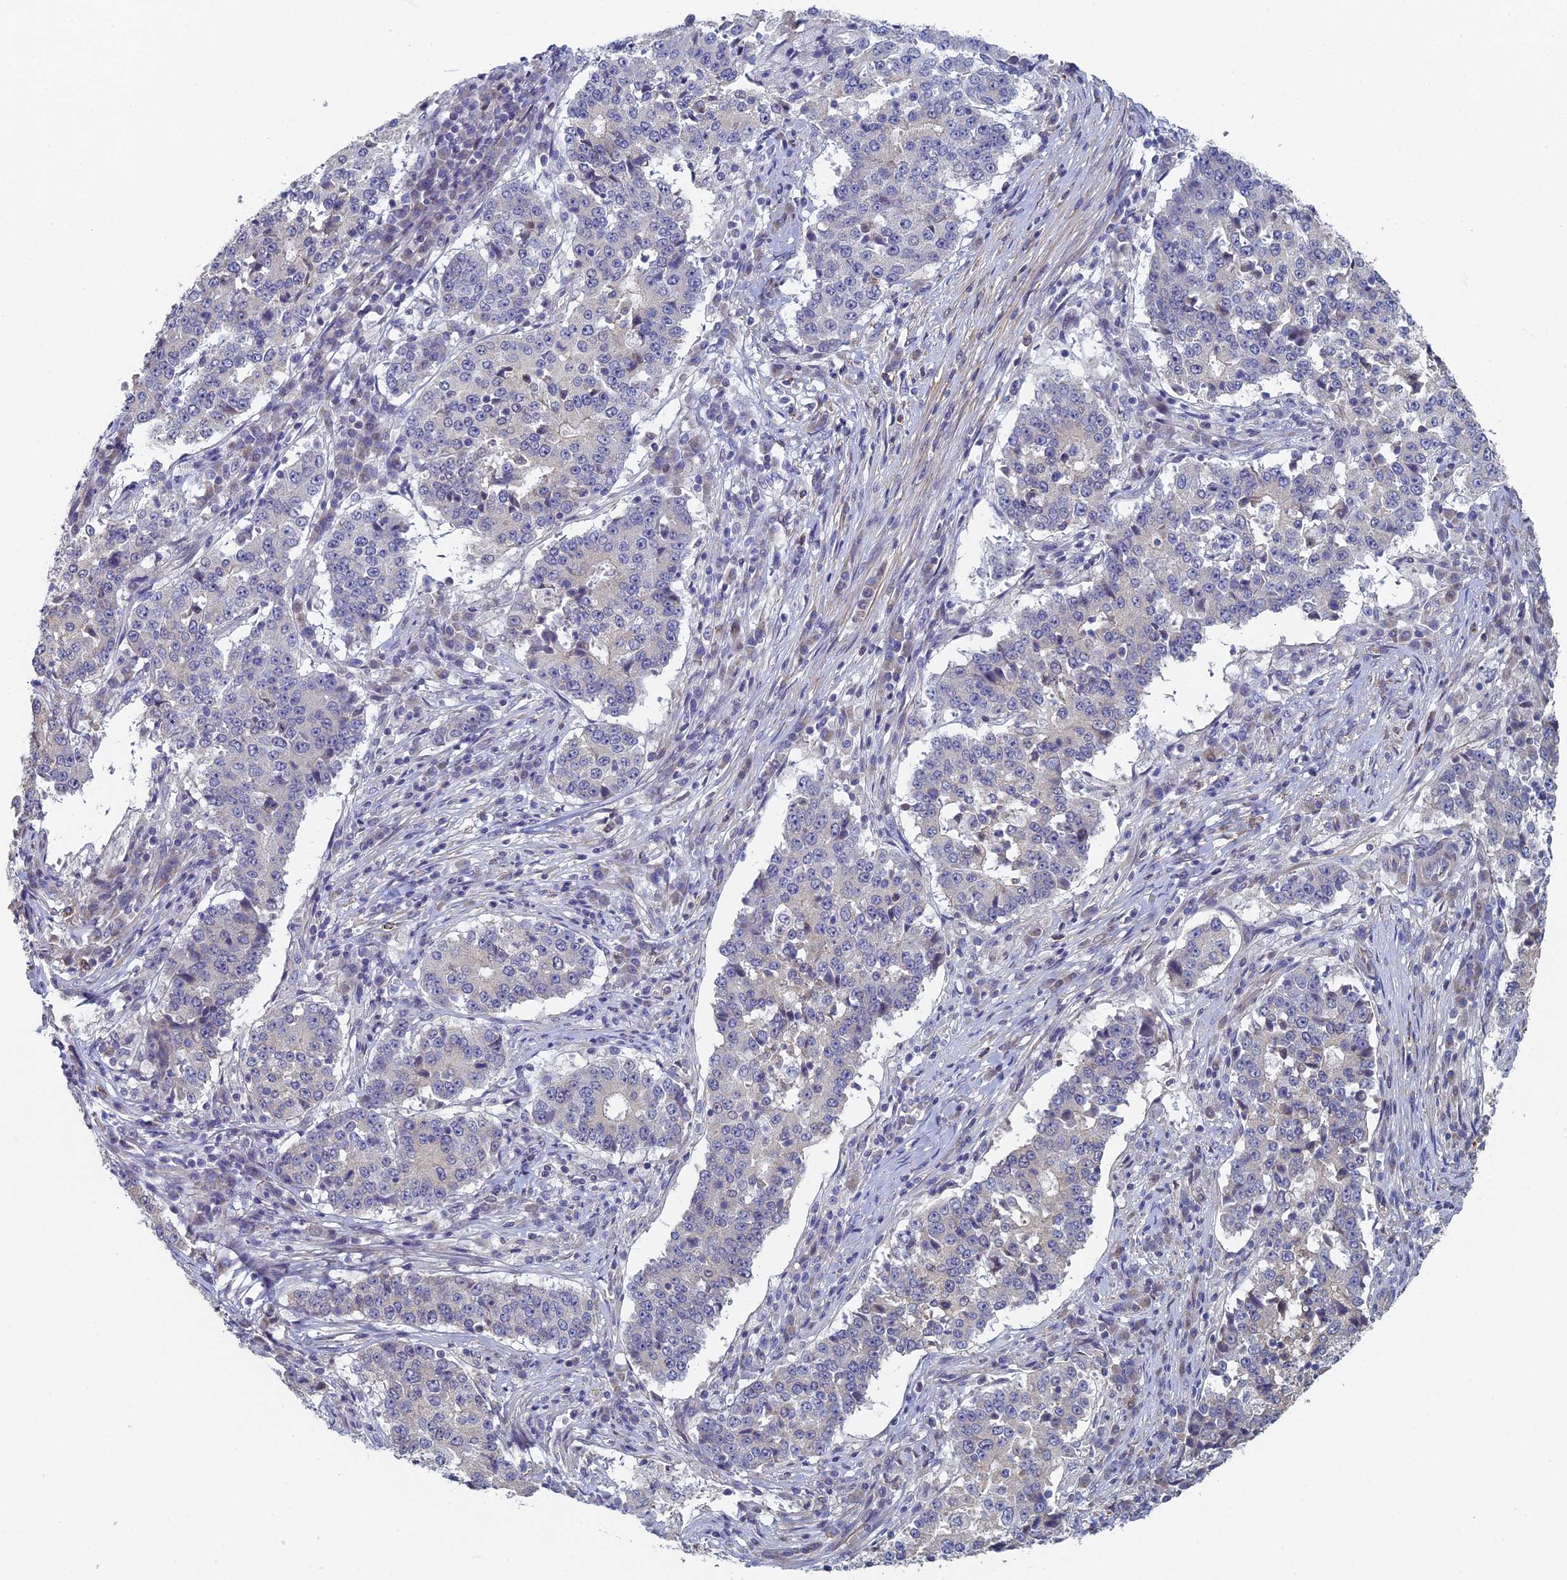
{"staining": {"intensity": "negative", "quantity": "none", "location": "none"}, "tissue": "stomach cancer", "cell_type": "Tumor cells", "image_type": "cancer", "snomed": [{"axis": "morphology", "description": "Adenocarcinoma, NOS"}, {"axis": "topography", "description": "Stomach"}], "caption": "Tumor cells show no significant staining in stomach cancer (adenocarcinoma). (IHC, brightfield microscopy, high magnification).", "gene": "DIXDC1", "patient": {"sex": "male", "age": 59}}